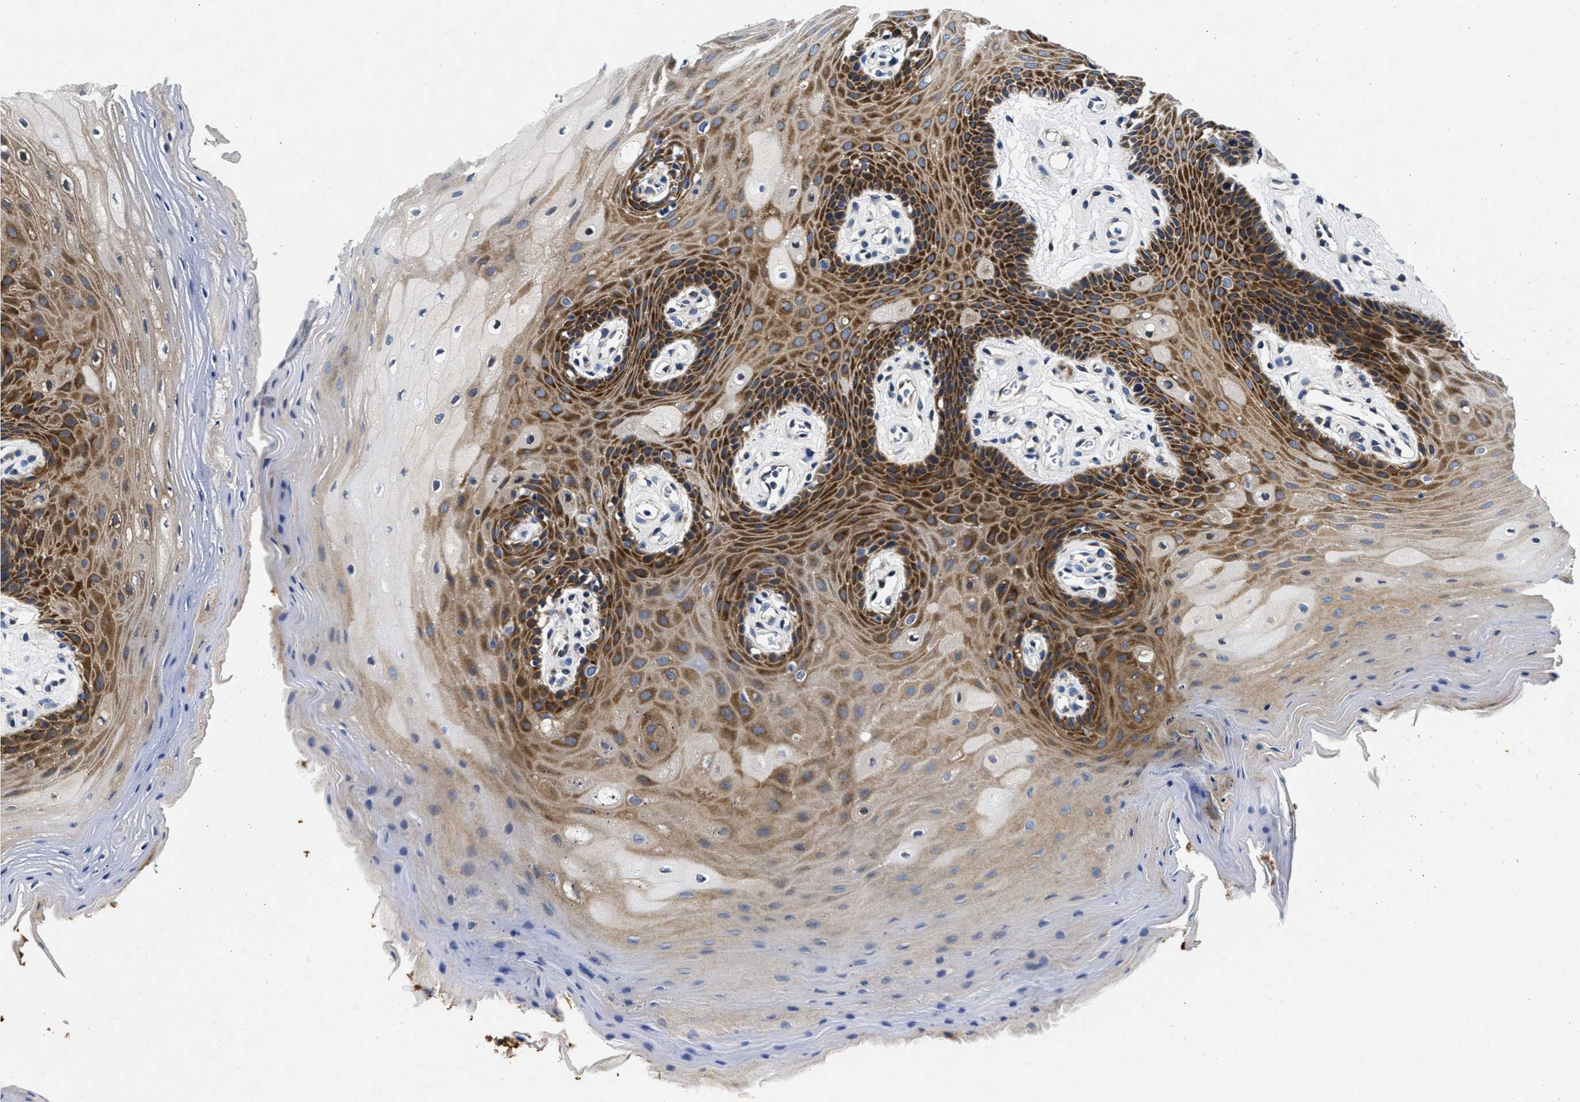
{"staining": {"intensity": "strong", "quantity": "25%-75%", "location": "cytoplasmic/membranous"}, "tissue": "oral mucosa", "cell_type": "Squamous epithelial cells", "image_type": "normal", "snomed": [{"axis": "morphology", "description": "Normal tissue, NOS"}, {"axis": "morphology", "description": "Squamous cell carcinoma, NOS"}, {"axis": "topography", "description": "Oral tissue"}, {"axis": "topography", "description": "Head-Neck"}], "caption": "Brown immunohistochemical staining in unremarkable human oral mucosa demonstrates strong cytoplasmic/membranous expression in approximately 25%-75% of squamous epithelial cells.", "gene": "LAD1", "patient": {"sex": "male", "age": 71}}